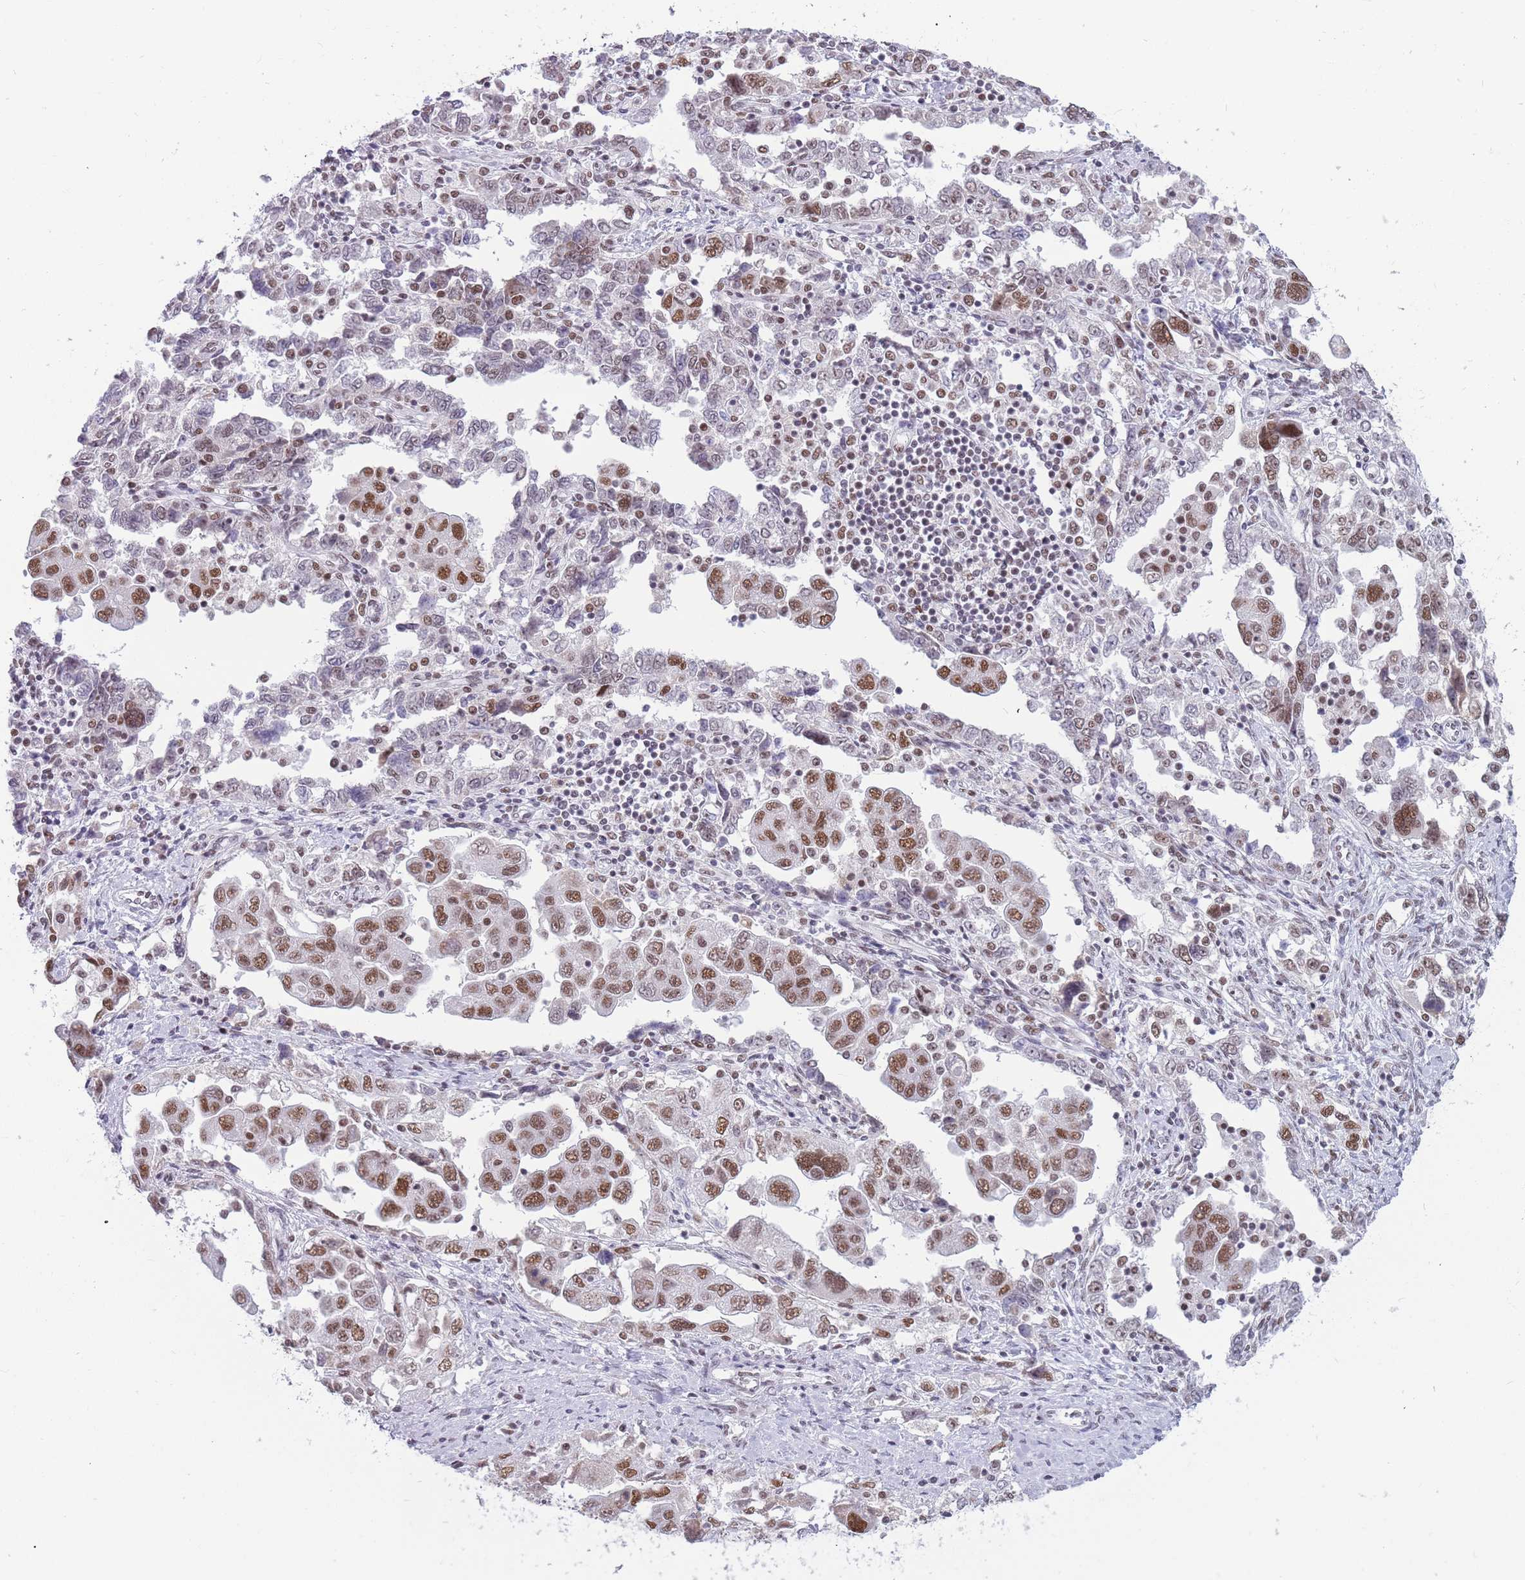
{"staining": {"intensity": "moderate", "quantity": ">75%", "location": "nuclear"}, "tissue": "ovarian cancer", "cell_type": "Tumor cells", "image_type": "cancer", "snomed": [{"axis": "morphology", "description": "Carcinoma, NOS"}, {"axis": "morphology", "description": "Cystadenocarcinoma, serous, NOS"}, {"axis": "topography", "description": "Ovary"}], "caption": "A histopathology image of human ovarian carcinoma stained for a protein reveals moderate nuclear brown staining in tumor cells.", "gene": "HNRNPUL1", "patient": {"sex": "female", "age": 69}}